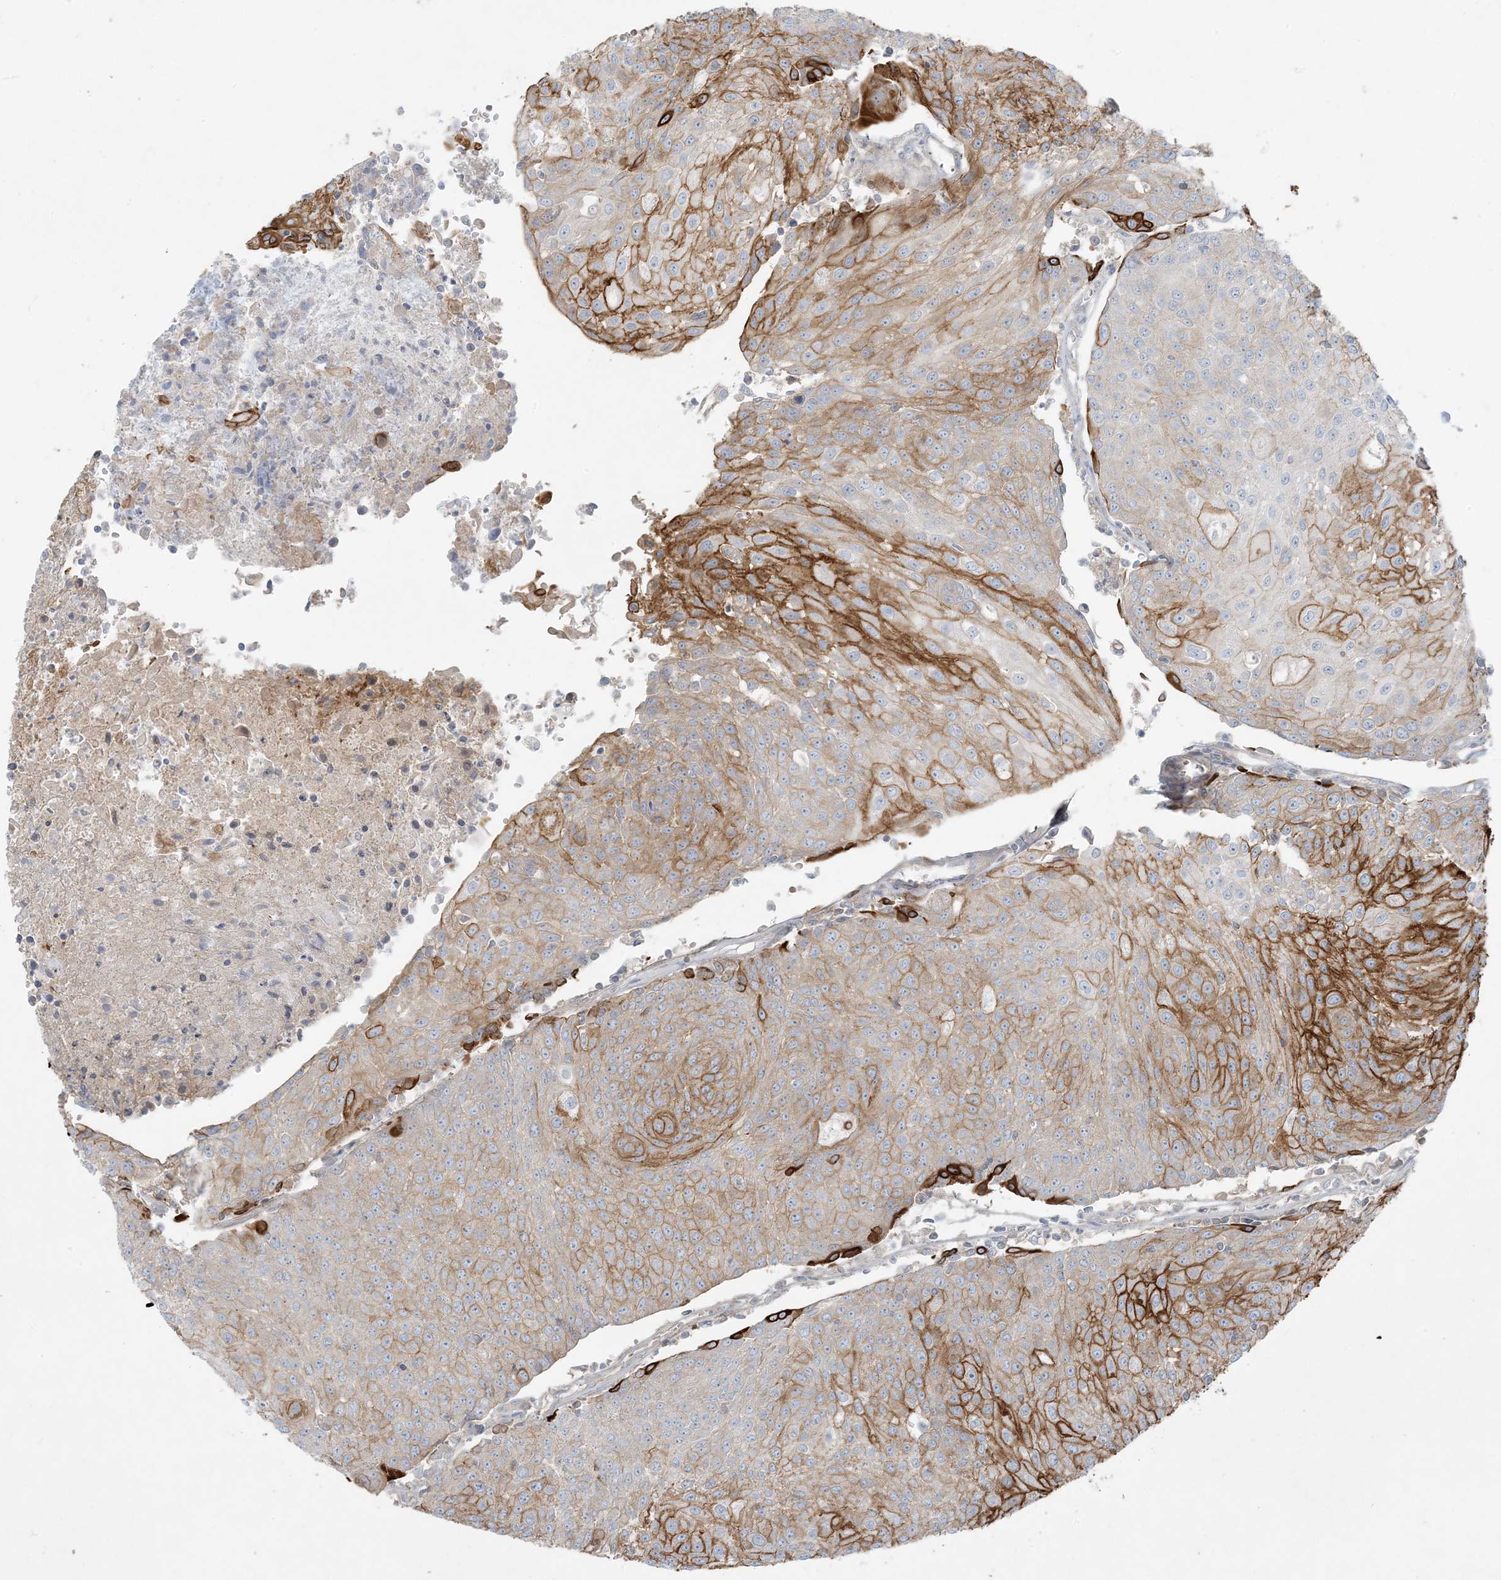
{"staining": {"intensity": "strong", "quantity": "25%-75%", "location": "cytoplasmic/membranous"}, "tissue": "urothelial cancer", "cell_type": "Tumor cells", "image_type": "cancer", "snomed": [{"axis": "morphology", "description": "Urothelial carcinoma, High grade"}, {"axis": "topography", "description": "Urinary bladder"}], "caption": "IHC of human urothelial cancer shows high levels of strong cytoplasmic/membranous expression in approximately 25%-75% of tumor cells. (DAB IHC, brown staining for protein, blue staining for nuclei).", "gene": "PIK3R4", "patient": {"sex": "female", "age": 85}}